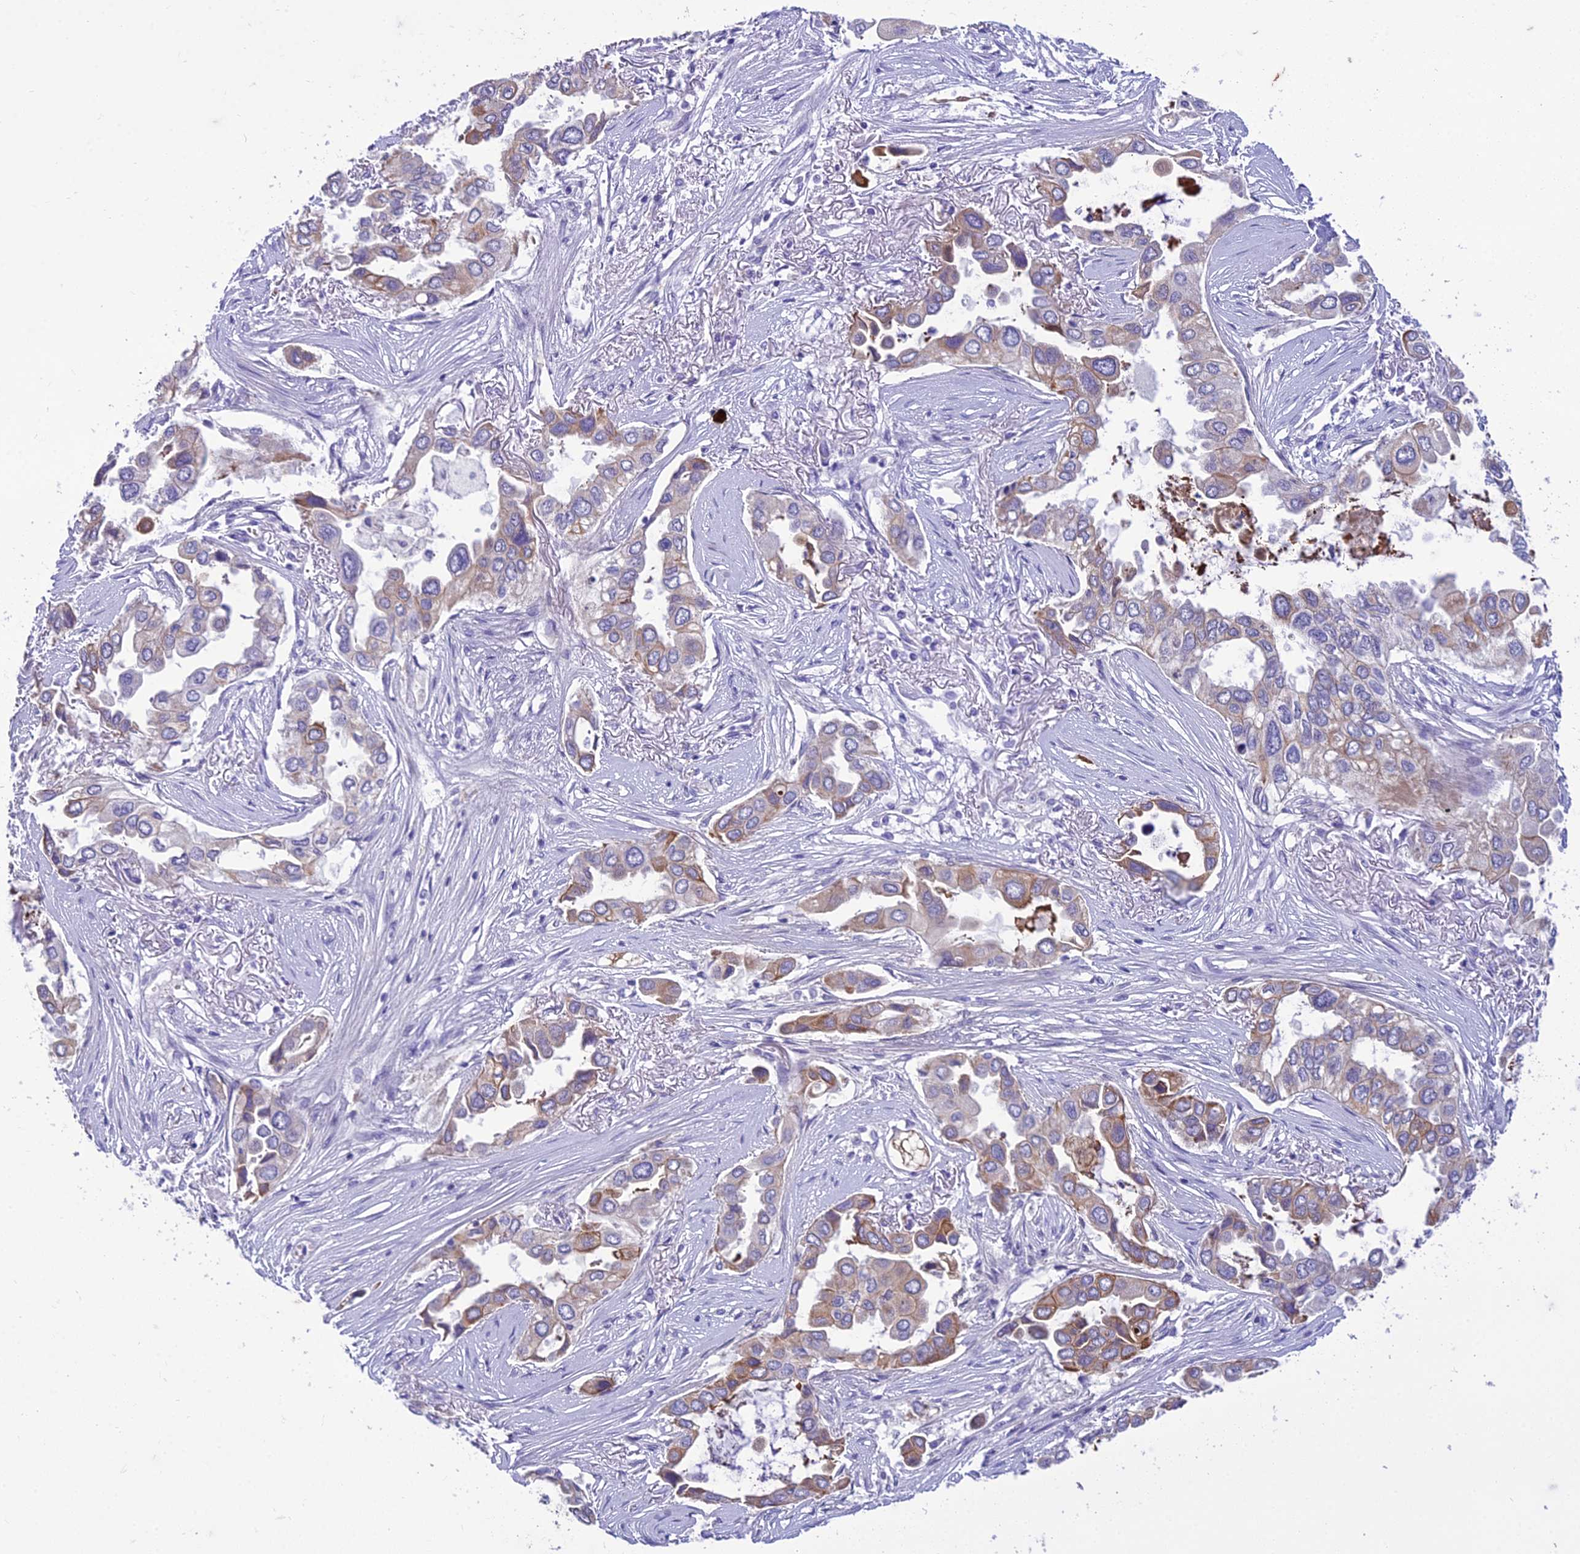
{"staining": {"intensity": "moderate", "quantity": "<25%", "location": "cytoplasmic/membranous"}, "tissue": "lung cancer", "cell_type": "Tumor cells", "image_type": "cancer", "snomed": [{"axis": "morphology", "description": "Adenocarcinoma, NOS"}, {"axis": "topography", "description": "Lung"}], "caption": "Brown immunohistochemical staining in human lung adenocarcinoma shows moderate cytoplasmic/membranous positivity in about <25% of tumor cells.", "gene": "SCRT1", "patient": {"sex": "female", "age": 76}}